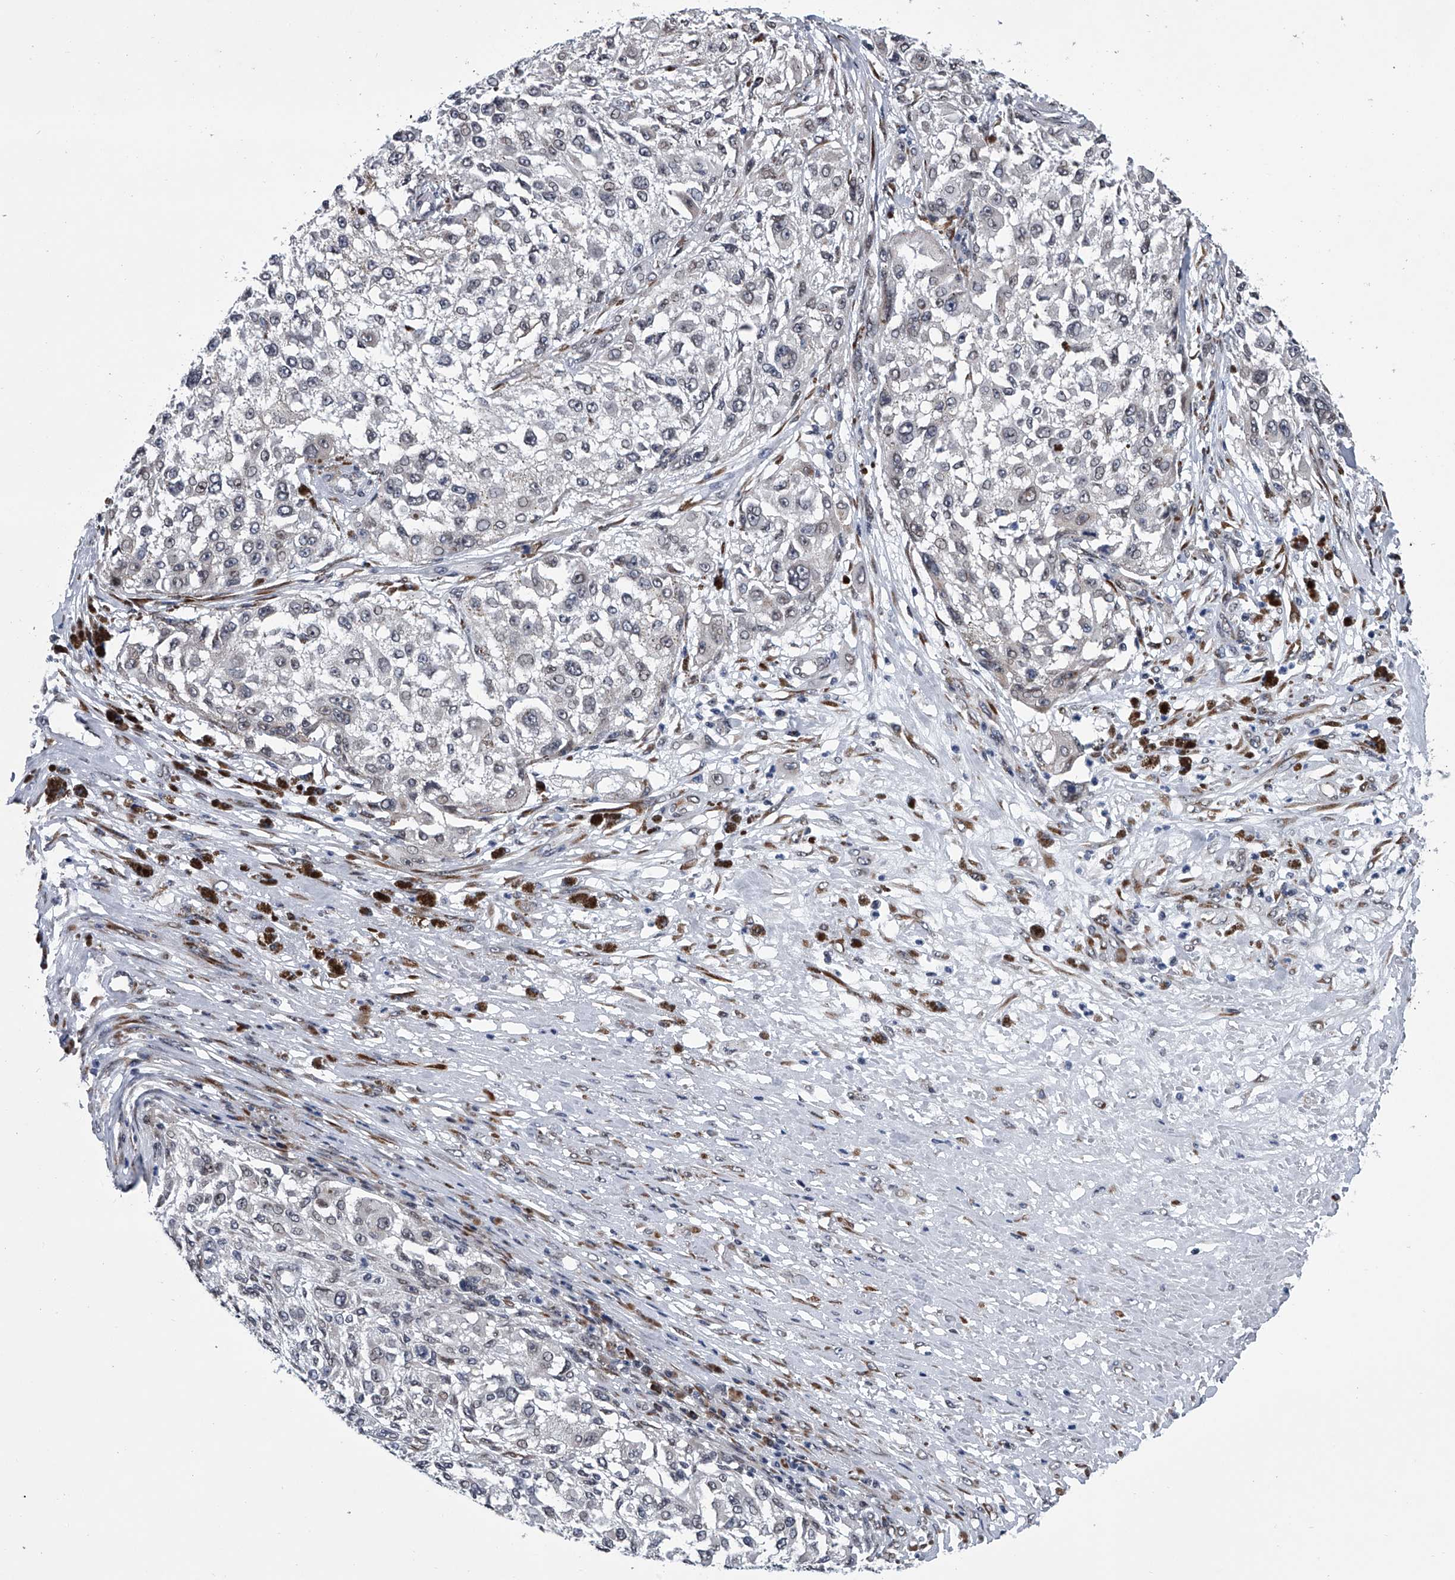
{"staining": {"intensity": "negative", "quantity": "none", "location": "none"}, "tissue": "melanoma", "cell_type": "Tumor cells", "image_type": "cancer", "snomed": [{"axis": "morphology", "description": "Necrosis, NOS"}, {"axis": "morphology", "description": "Malignant melanoma, NOS"}, {"axis": "topography", "description": "Skin"}], "caption": "Histopathology image shows no significant protein positivity in tumor cells of melanoma.", "gene": "PPP2R5D", "patient": {"sex": "female", "age": 87}}